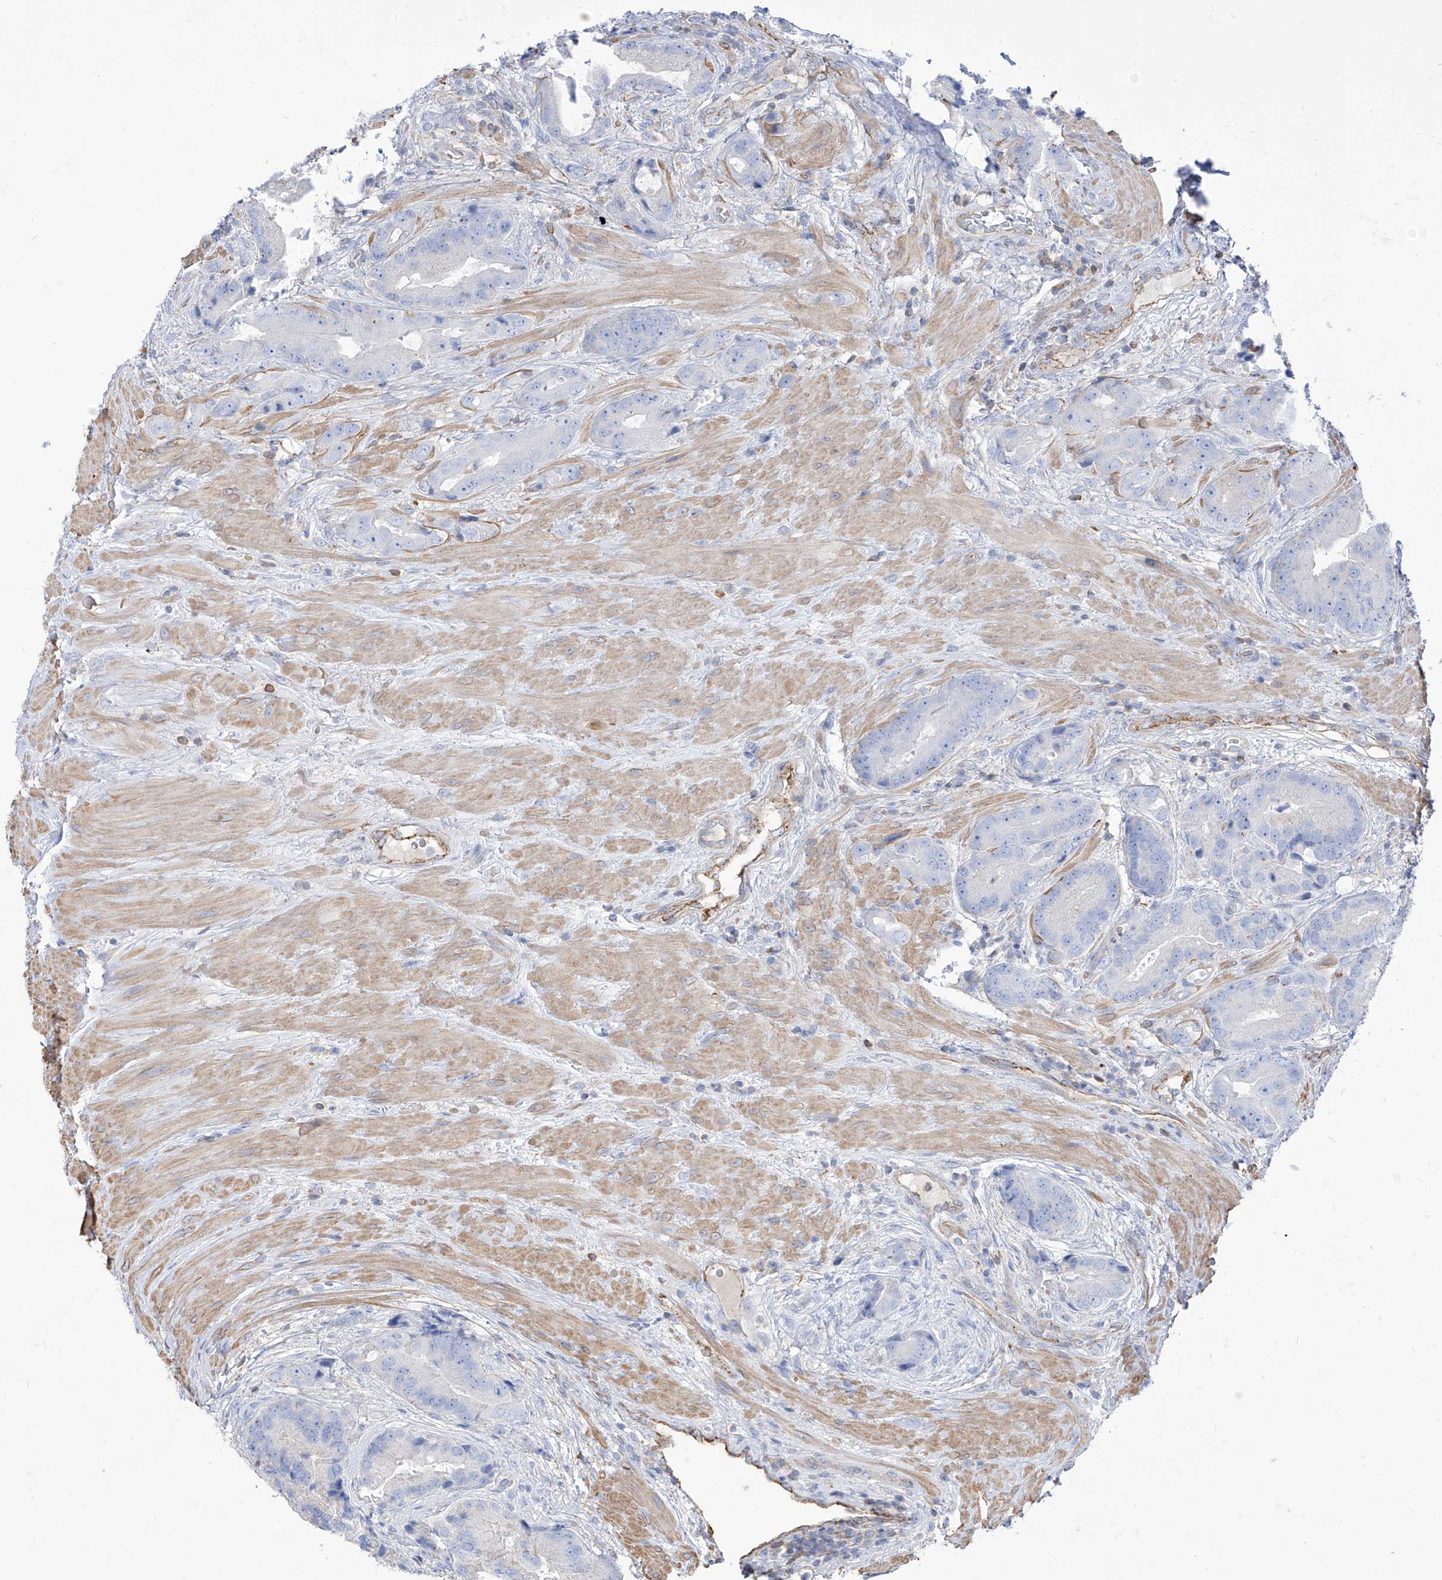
{"staining": {"intensity": "negative", "quantity": "none", "location": "none"}, "tissue": "prostate cancer", "cell_type": "Tumor cells", "image_type": "cancer", "snomed": [{"axis": "morphology", "description": "Adenocarcinoma, High grade"}, {"axis": "topography", "description": "Prostate"}], "caption": "IHC micrograph of prostate adenocarcinoma (high-grade) stained for a protein (brown), which exhibits no positivity in tumor cells.", "gene": "C1orf74", "patient": {"sex": "male", "age": 70}}